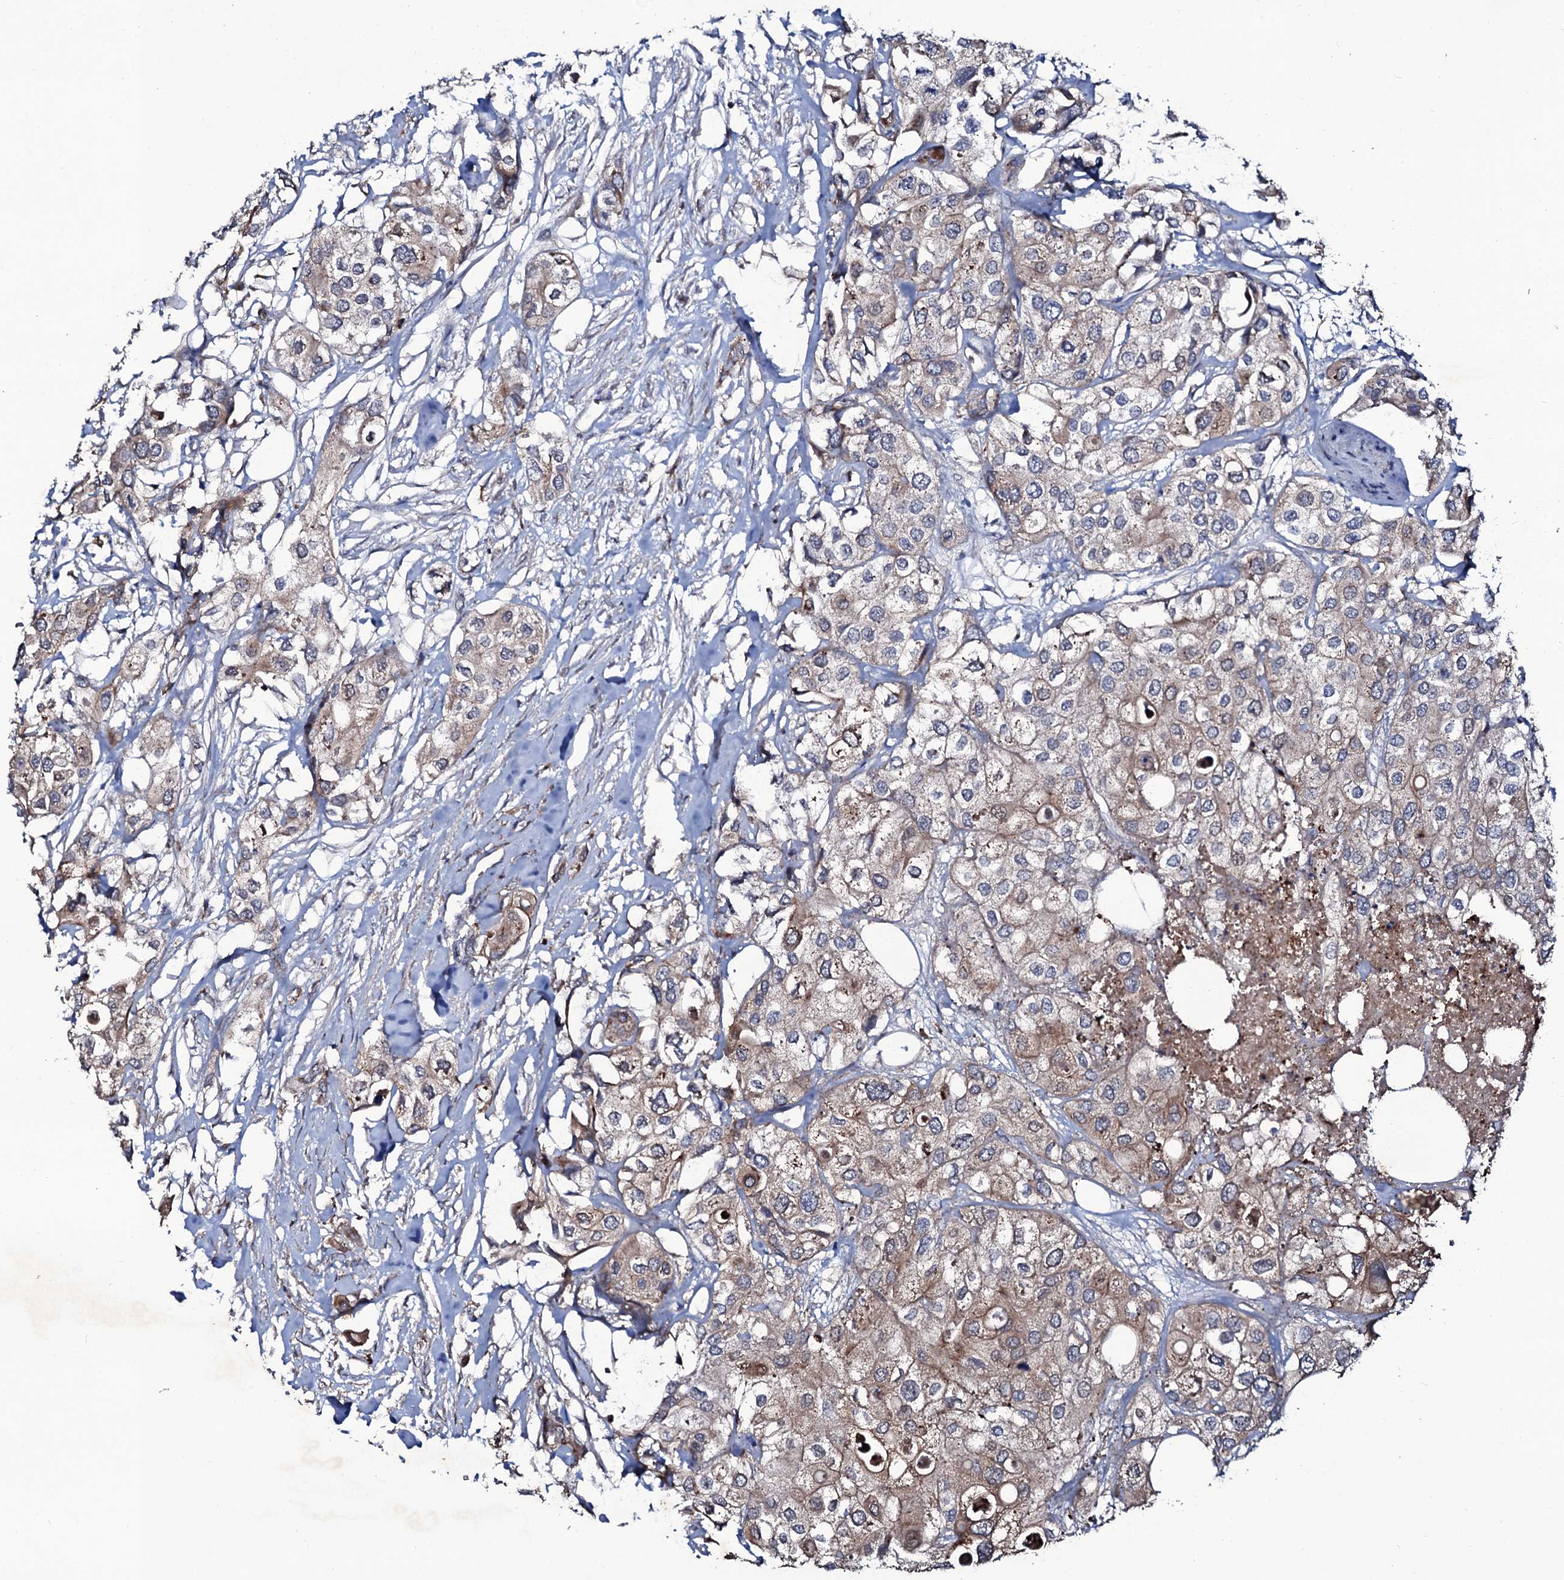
{"staining": {"intensity": "weak", "quantity": "25%-75%", "location": "cytoplasmic/membranous"}, "tissue": "urothelial cancer", "cell_type": "Tumor cells", "image_type": "cancer", "snomed": [{"axis": "morphology", "description": "Urothelial carcinoma, High grade"}, {"axis": "topography", "description": "Urinary bladder"}], "caption": "Immunohistochemical staining of urothelial cancer displays low levels of weak cytoplasmic/membranous protein positivity in approximately 25%-75% of tumor cells. (DAB (3,3'-diaminobenzidine) IHC with brightfield microscopy, high magnification).", "gene": "COG6", "patient": {"sex": "male", "age": 64}}